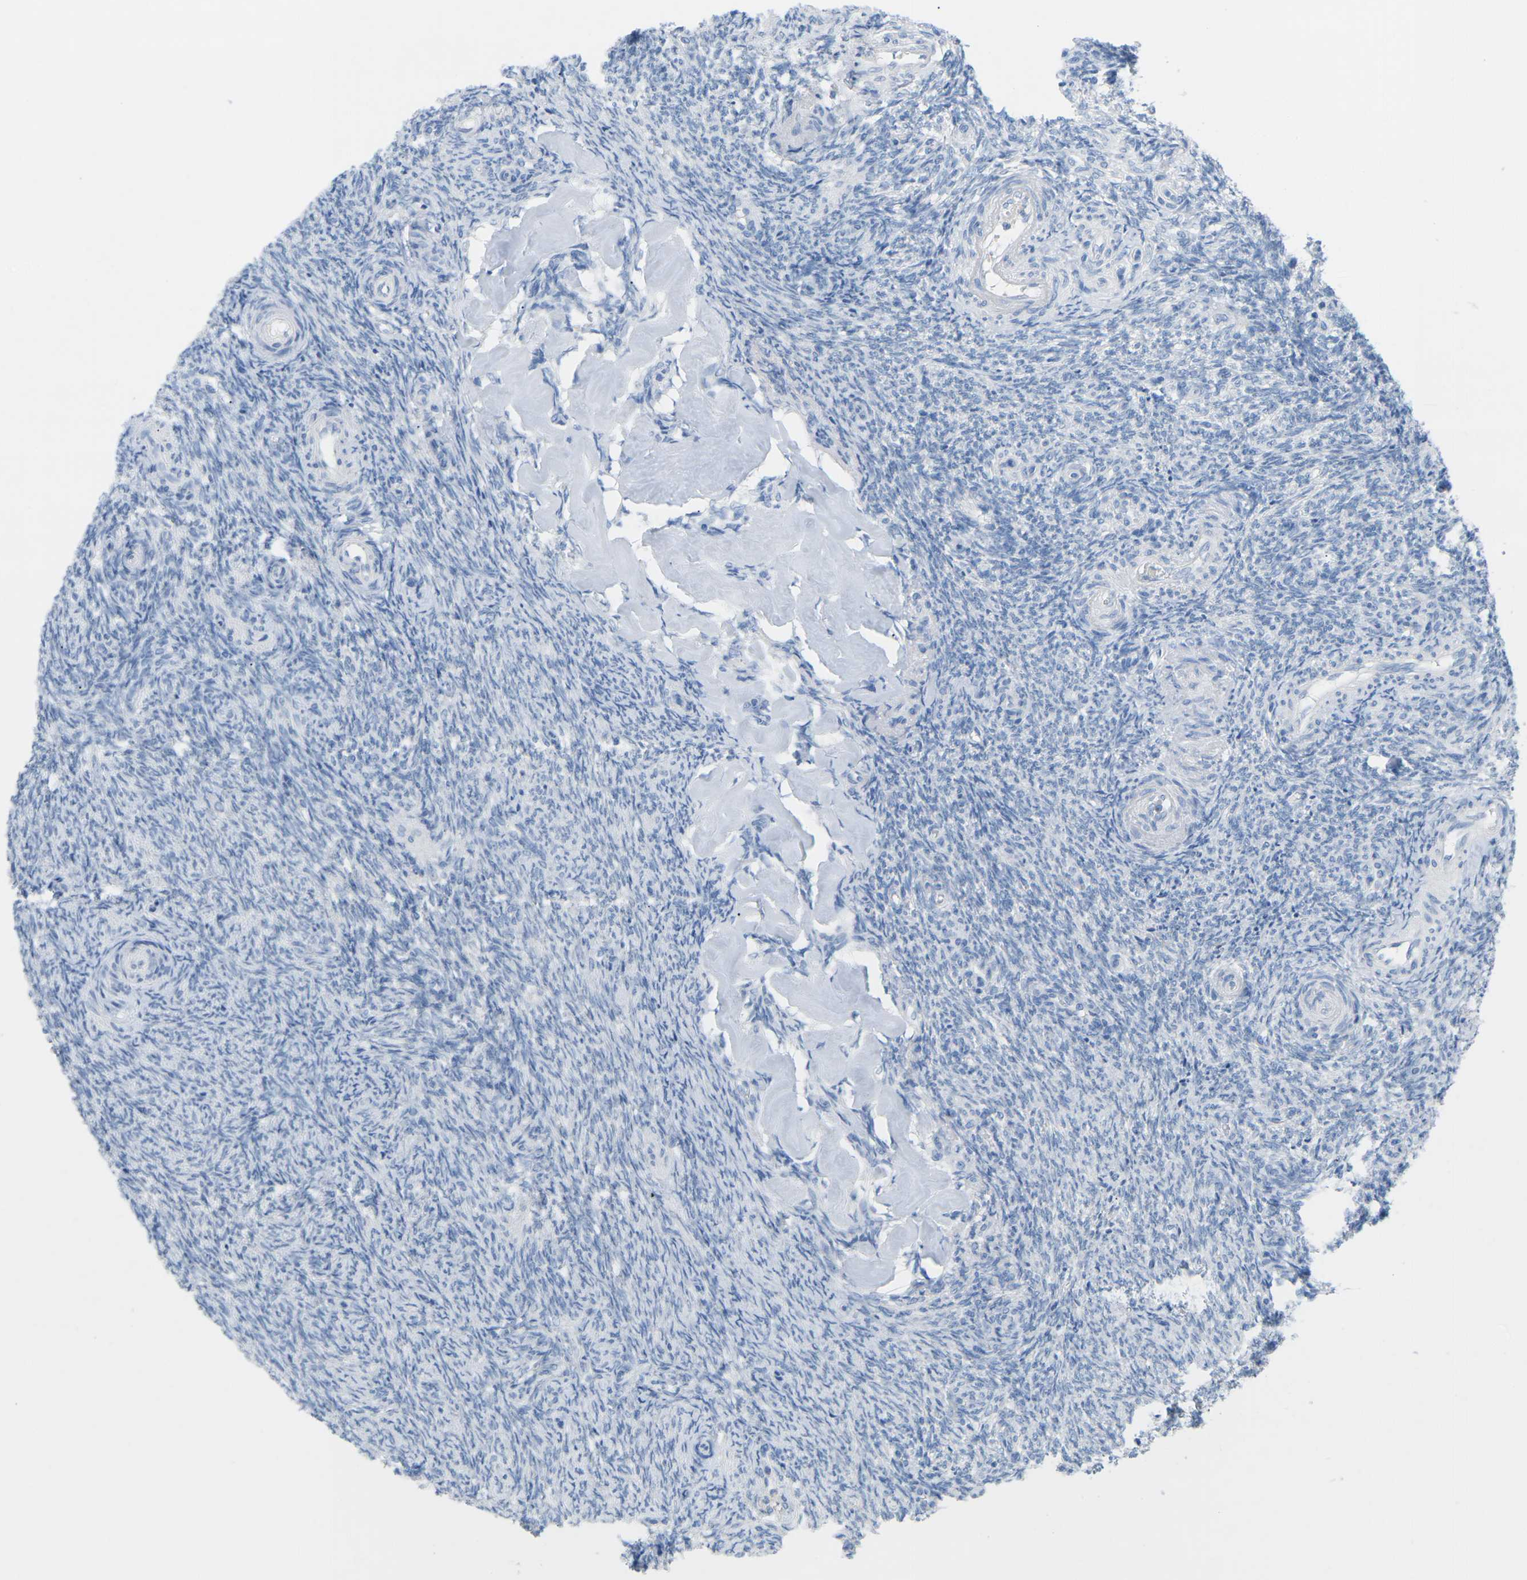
{"staining": {"intensity": "negative", "quantity": "none", "location": "none"}, "tissue": "ovary", "cell_type": "Follicle cells", "image_type": "normal", "snomed": [{"axis": "morphology", "description": "Normal tissue, NOS"}, {"axis": "topography", "description": "Ovary"}], "caption": "Histopathology image shows no protein expression in follicle cells of unremarkable ovary.", "gene": "HBG2", "patient": {"sex": "female", "age": 41}}